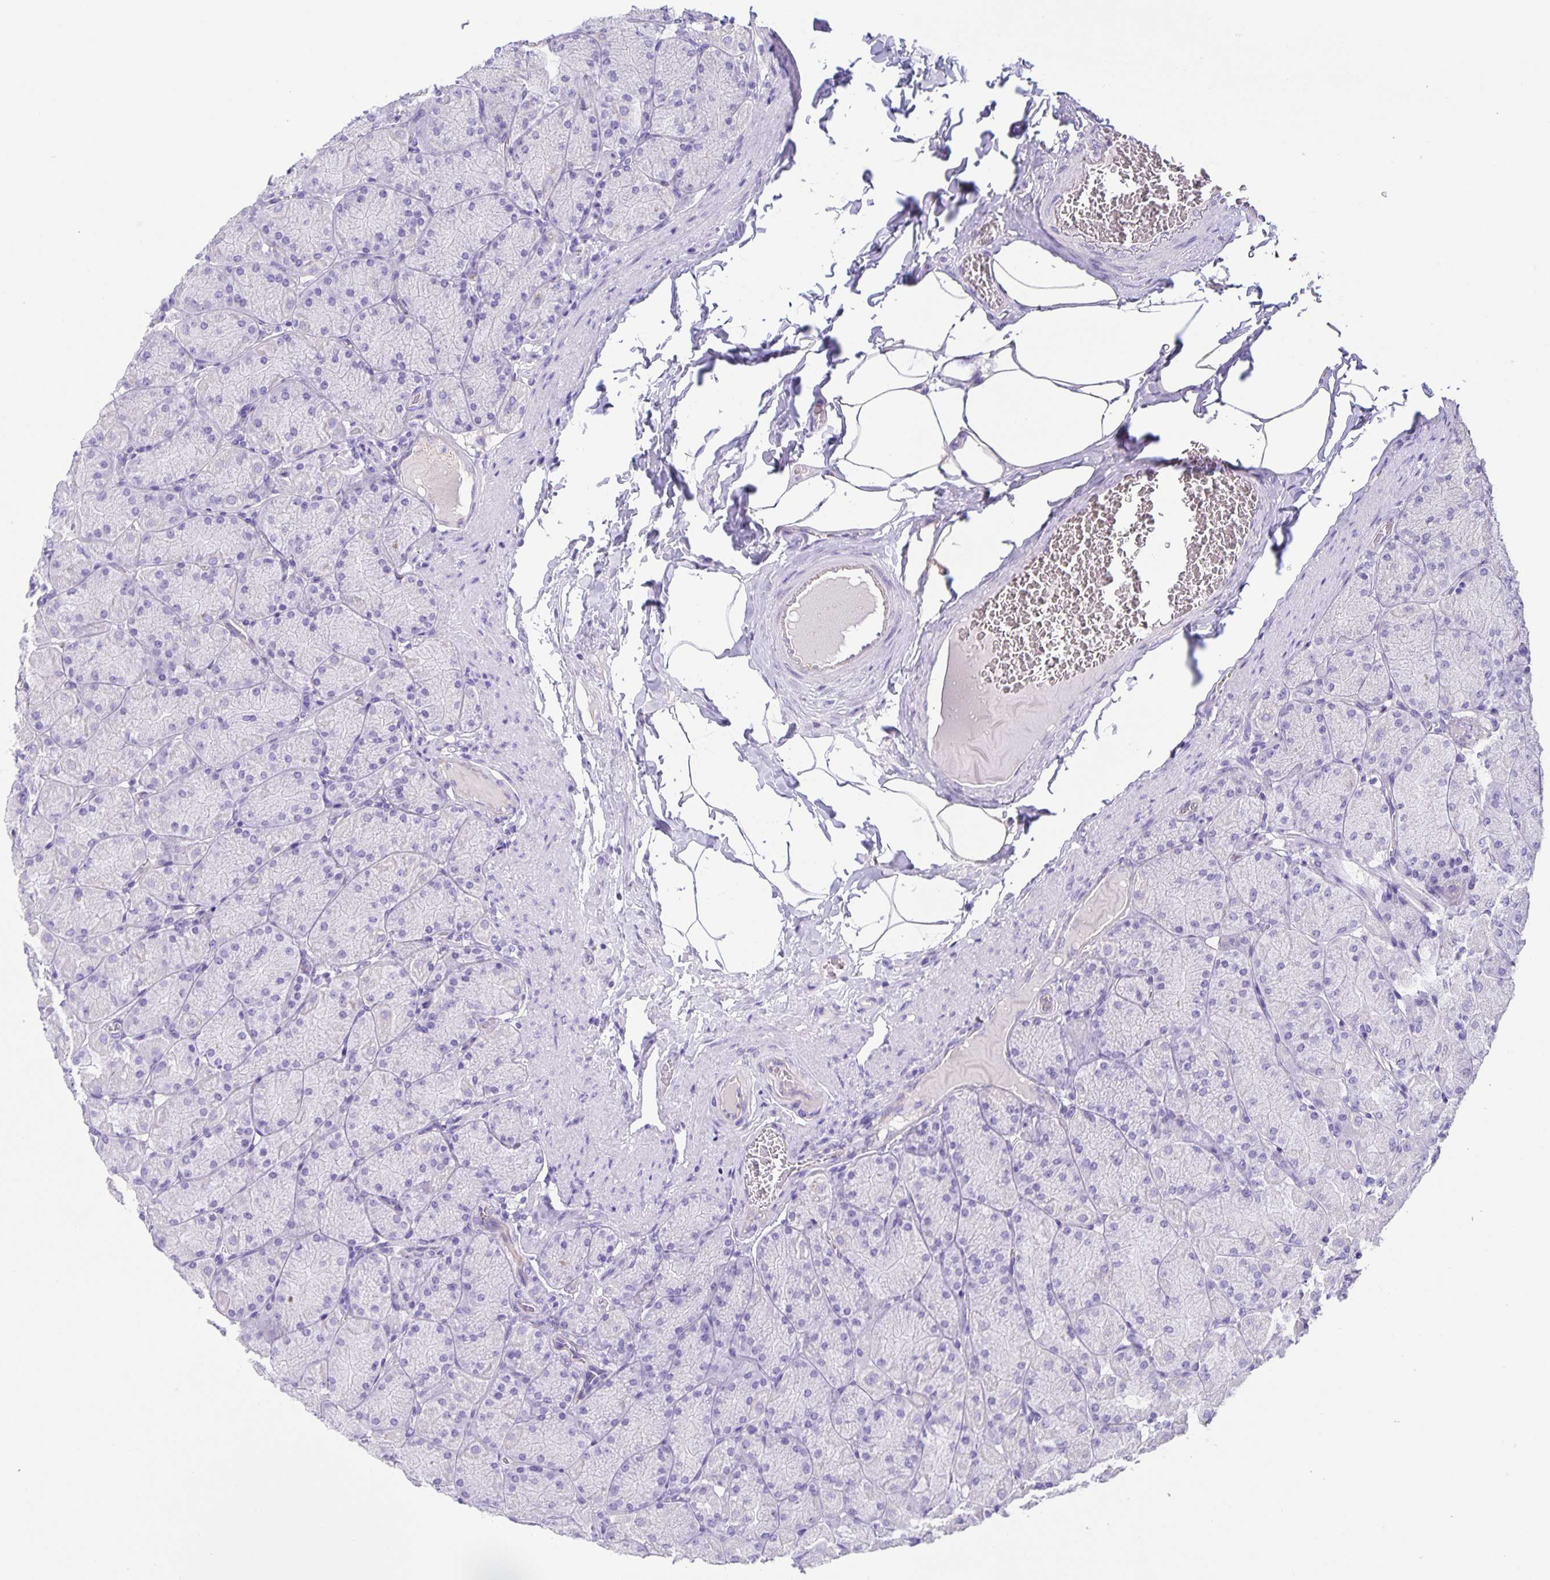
{"staining": {"intensity": "negative", "quantity": "none", "location": "none"}, "tissue": "stomach", "cell_type": "Glandular cells", "image_type": "normal", "snomed": [{"axis": "morphology", "description": "Normal tissue, NOS"}, {"axis": "topography", "description": "Stomach, upper"}], "caption": "DAB (3,3'-diaminobenzidine) immunohistochemical staining of unremarkable stomach reveals no significant expression in glandular cells. The staining was performed using DAB to visualize the protein expression in brown, while the nuclei were stained in blue with hematoxylin (Magnification: 20x).", "gene": "UBQLN3", "patient": {"sex": "female", "age": 56}}